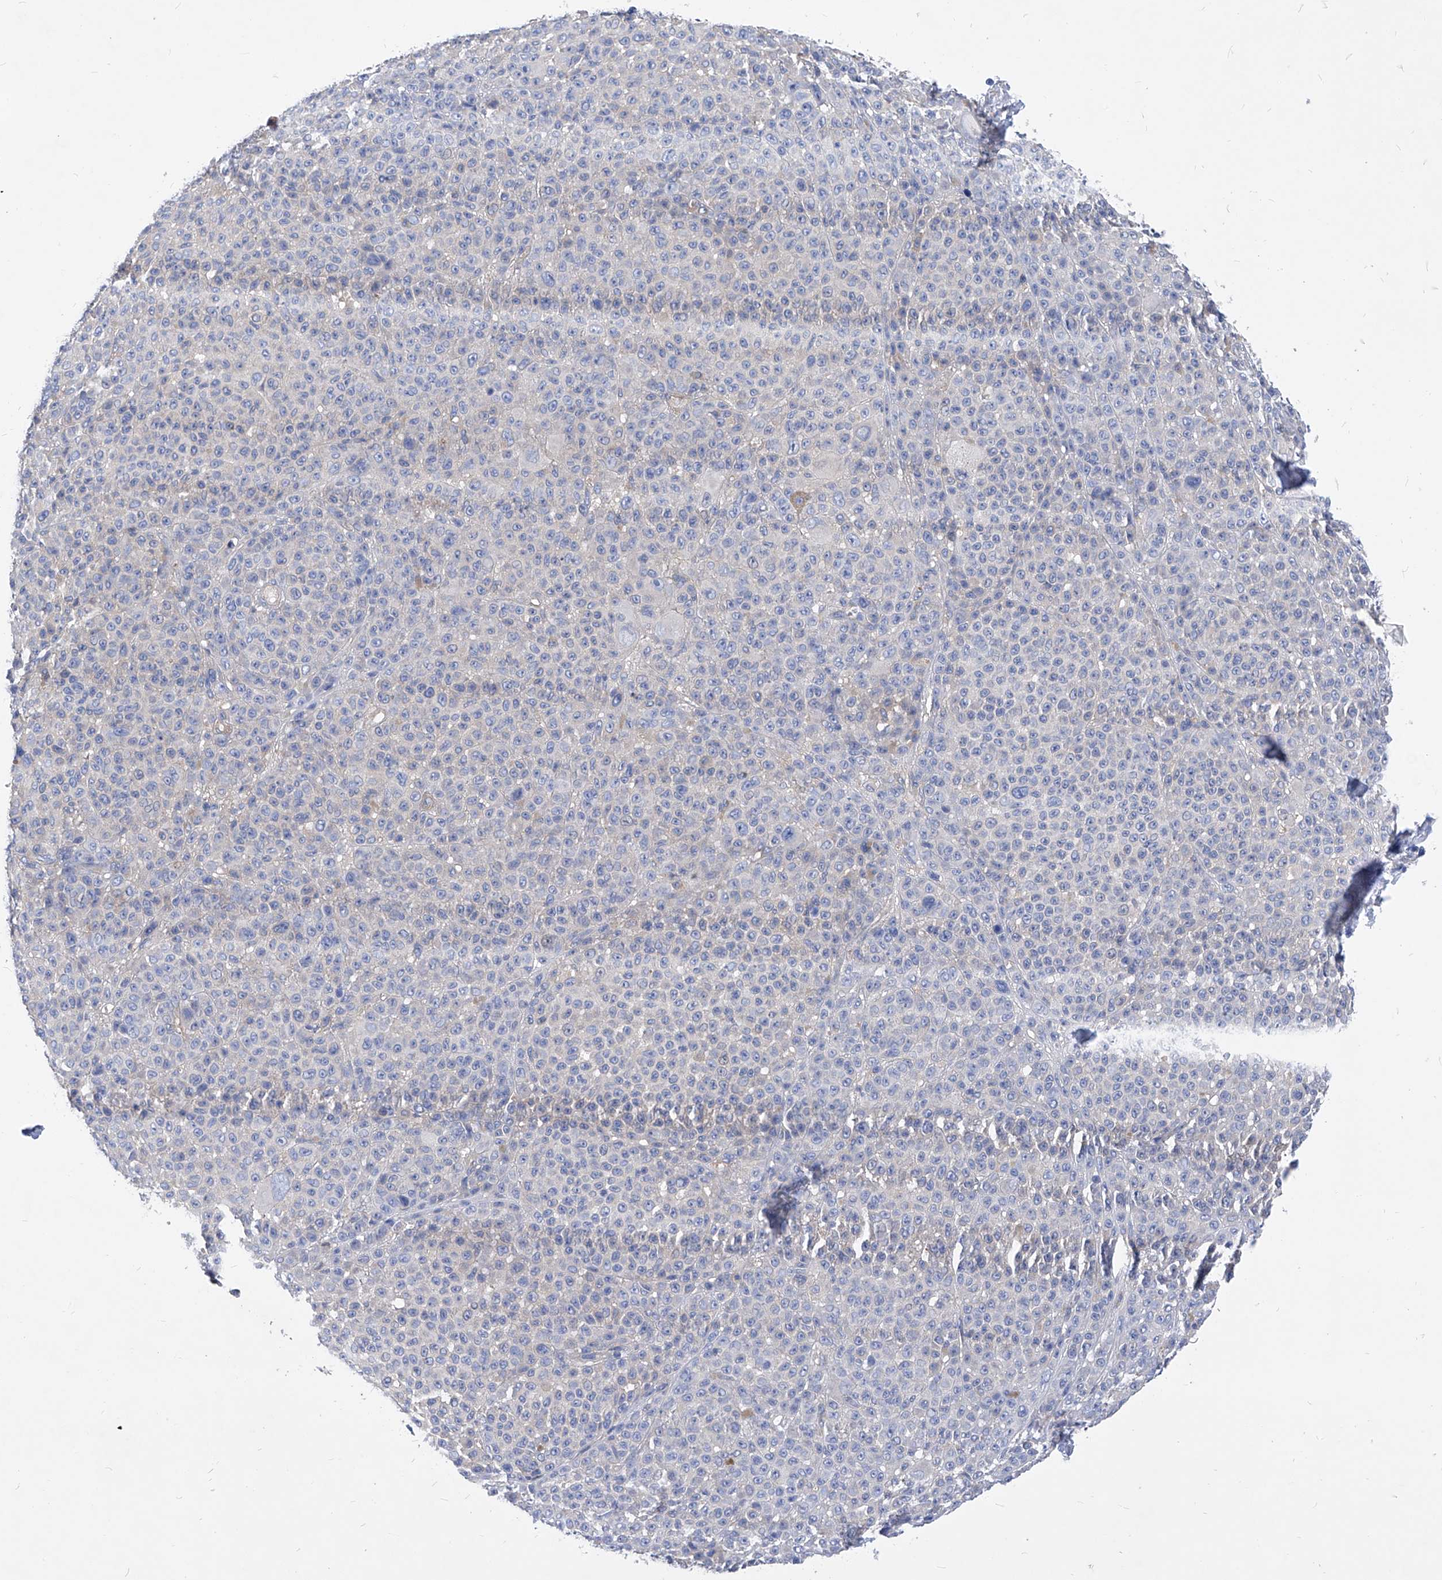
{"staining": {"intensity": "negative", "quantity": "none", "location": "none"}, "tissue": "melanoma", "cell_type": "Tumor cells", "image_type": "cancer", "snomed": [{"axis": "morphology", "description": "Malignant melanoma, NOS"}, {"axis": "topography", "description": "Skin"}], "caption": "Malignant melanoma was stained to show a protein in brown. There is no significant positivity in tumor cells. Nuclei are stained in blue.", "gene": "XPNPEP1", "patient": {"sex": "female", "age": 94}}